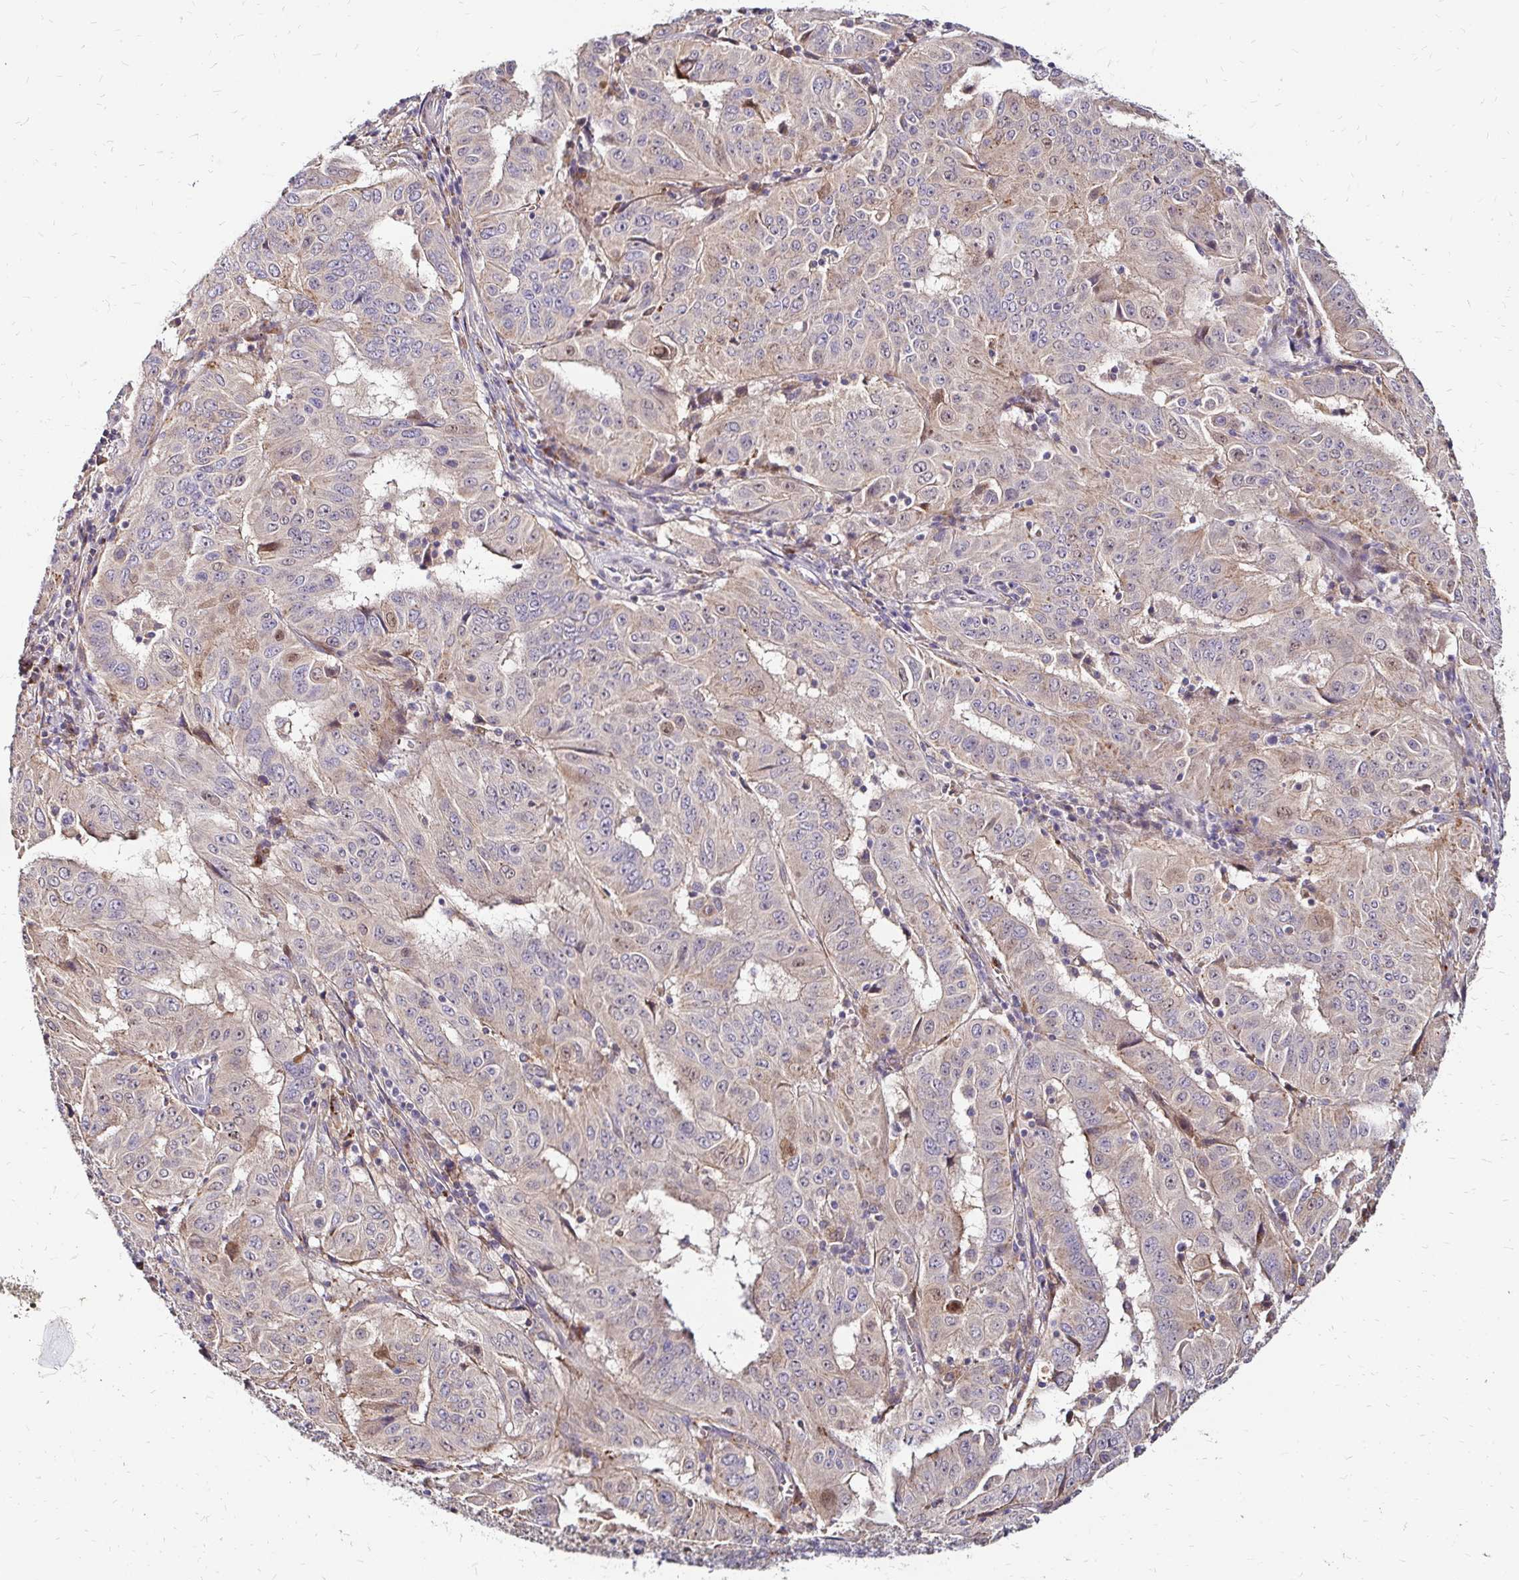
{"staining": {"intensity": "weak", "quantity": "<25%", "location": "cytoplasmic/membranous"}, "tissue": "pancreatic cancer", "cell_type": "Tumor cells", "image_type": "cancer", "snomed": [{"axis": "morphology", "description": "Adenocarcinoma, NOS"}, {"axis": "topography", "description": "Pancreas"}], "caption": "Immunohistochemistry image of pancreatic adenocarcinoma stained for a protein (brown), which demonstrates no staining in tumor cells. The staining is performed using DAB brown chromogen with nuclei counter-stained in using hematoxylin.", "gene": "IDUA", "patient": {"sex": "male", "age": 63}}